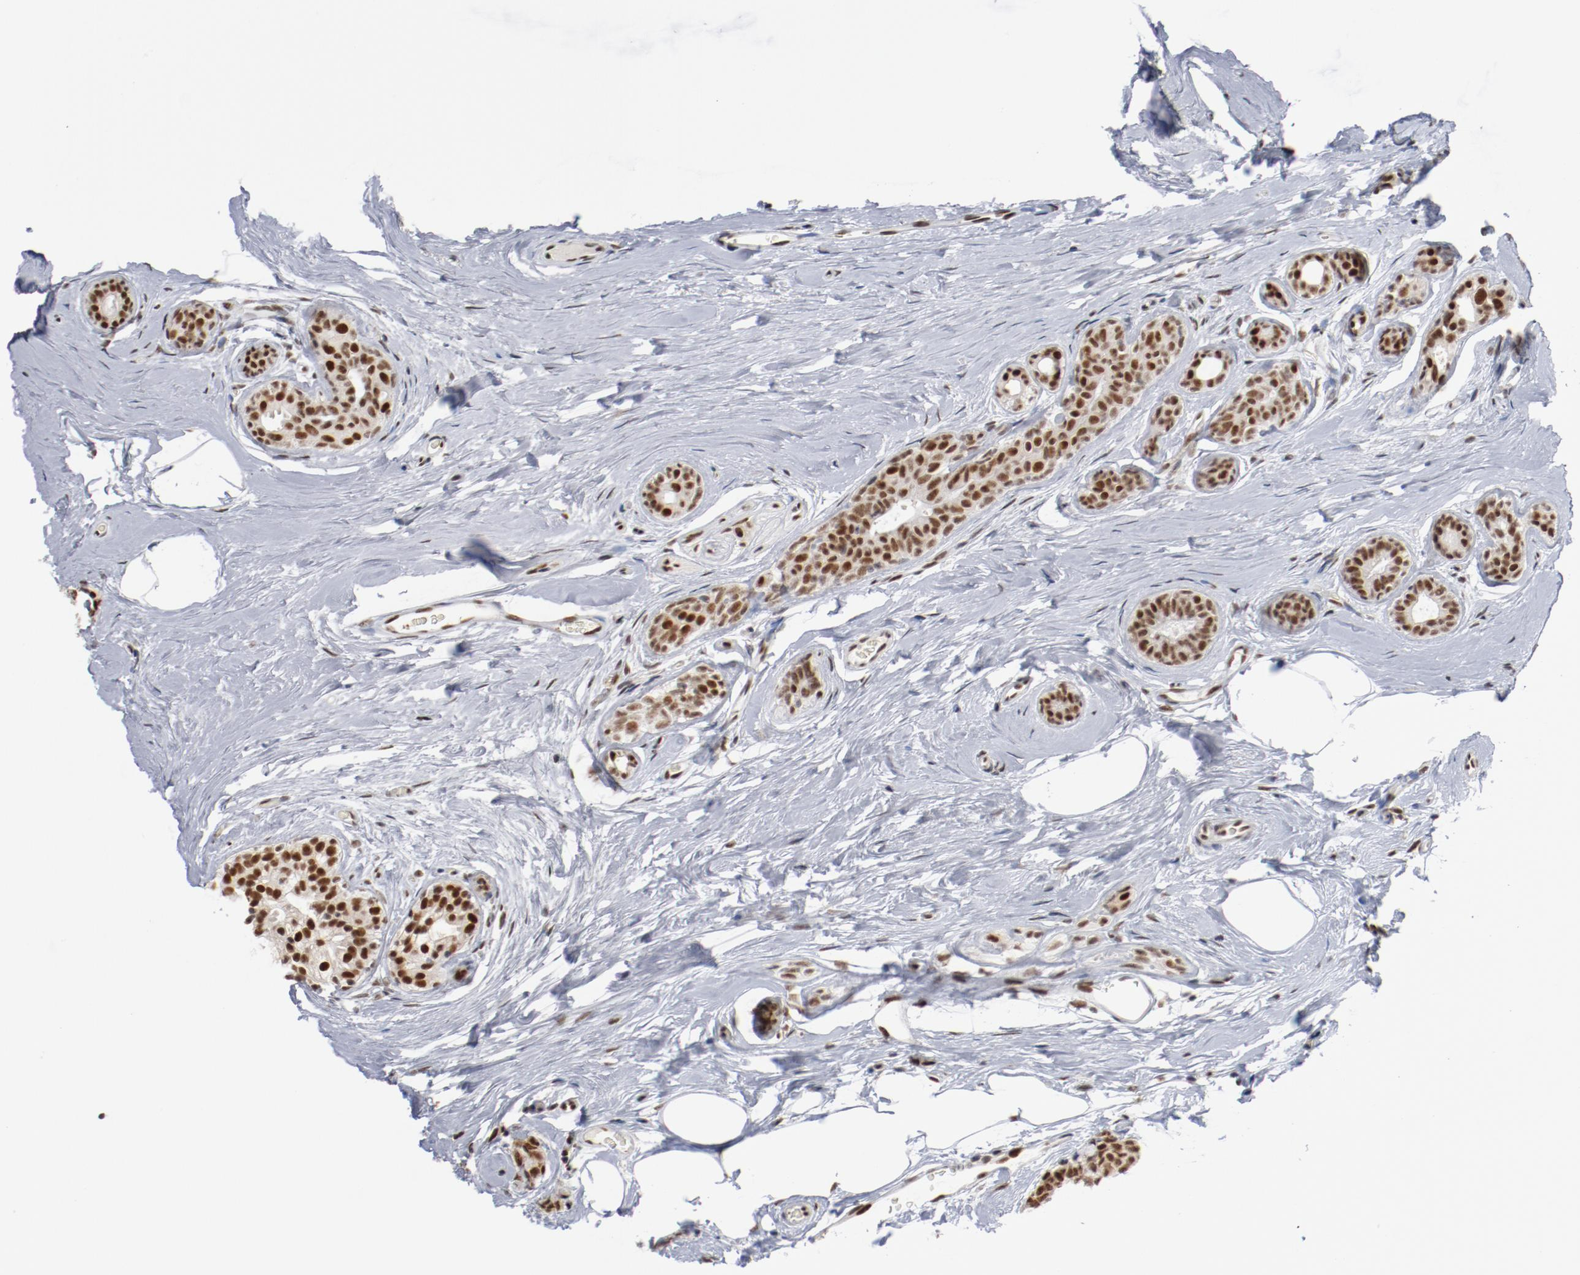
{"staining": {"intensity": "strong", "quantity": ">75%", "location": "nuclear"}, "tissue": "breast cancer", "cell_type": "Tumor cells", "image_type": "cancer", "snomed": [{"axis": "morphology", "description": "Lobular carcinoma"}, {"axis": "topography", "description": "Breast"}], "caption": "IHC staining of breast cancer (lobular carcinoma), which displays high levels of strong nuclear expression in about >75% of tumor cells indicating strong nuclear protein staining. The staining was performed using DAB (brown) for protein detection and nuclei were counterstained in hematoxylin (blue).", "gene": "BUB3", "patient": {"sex": "female", "age": 60}}